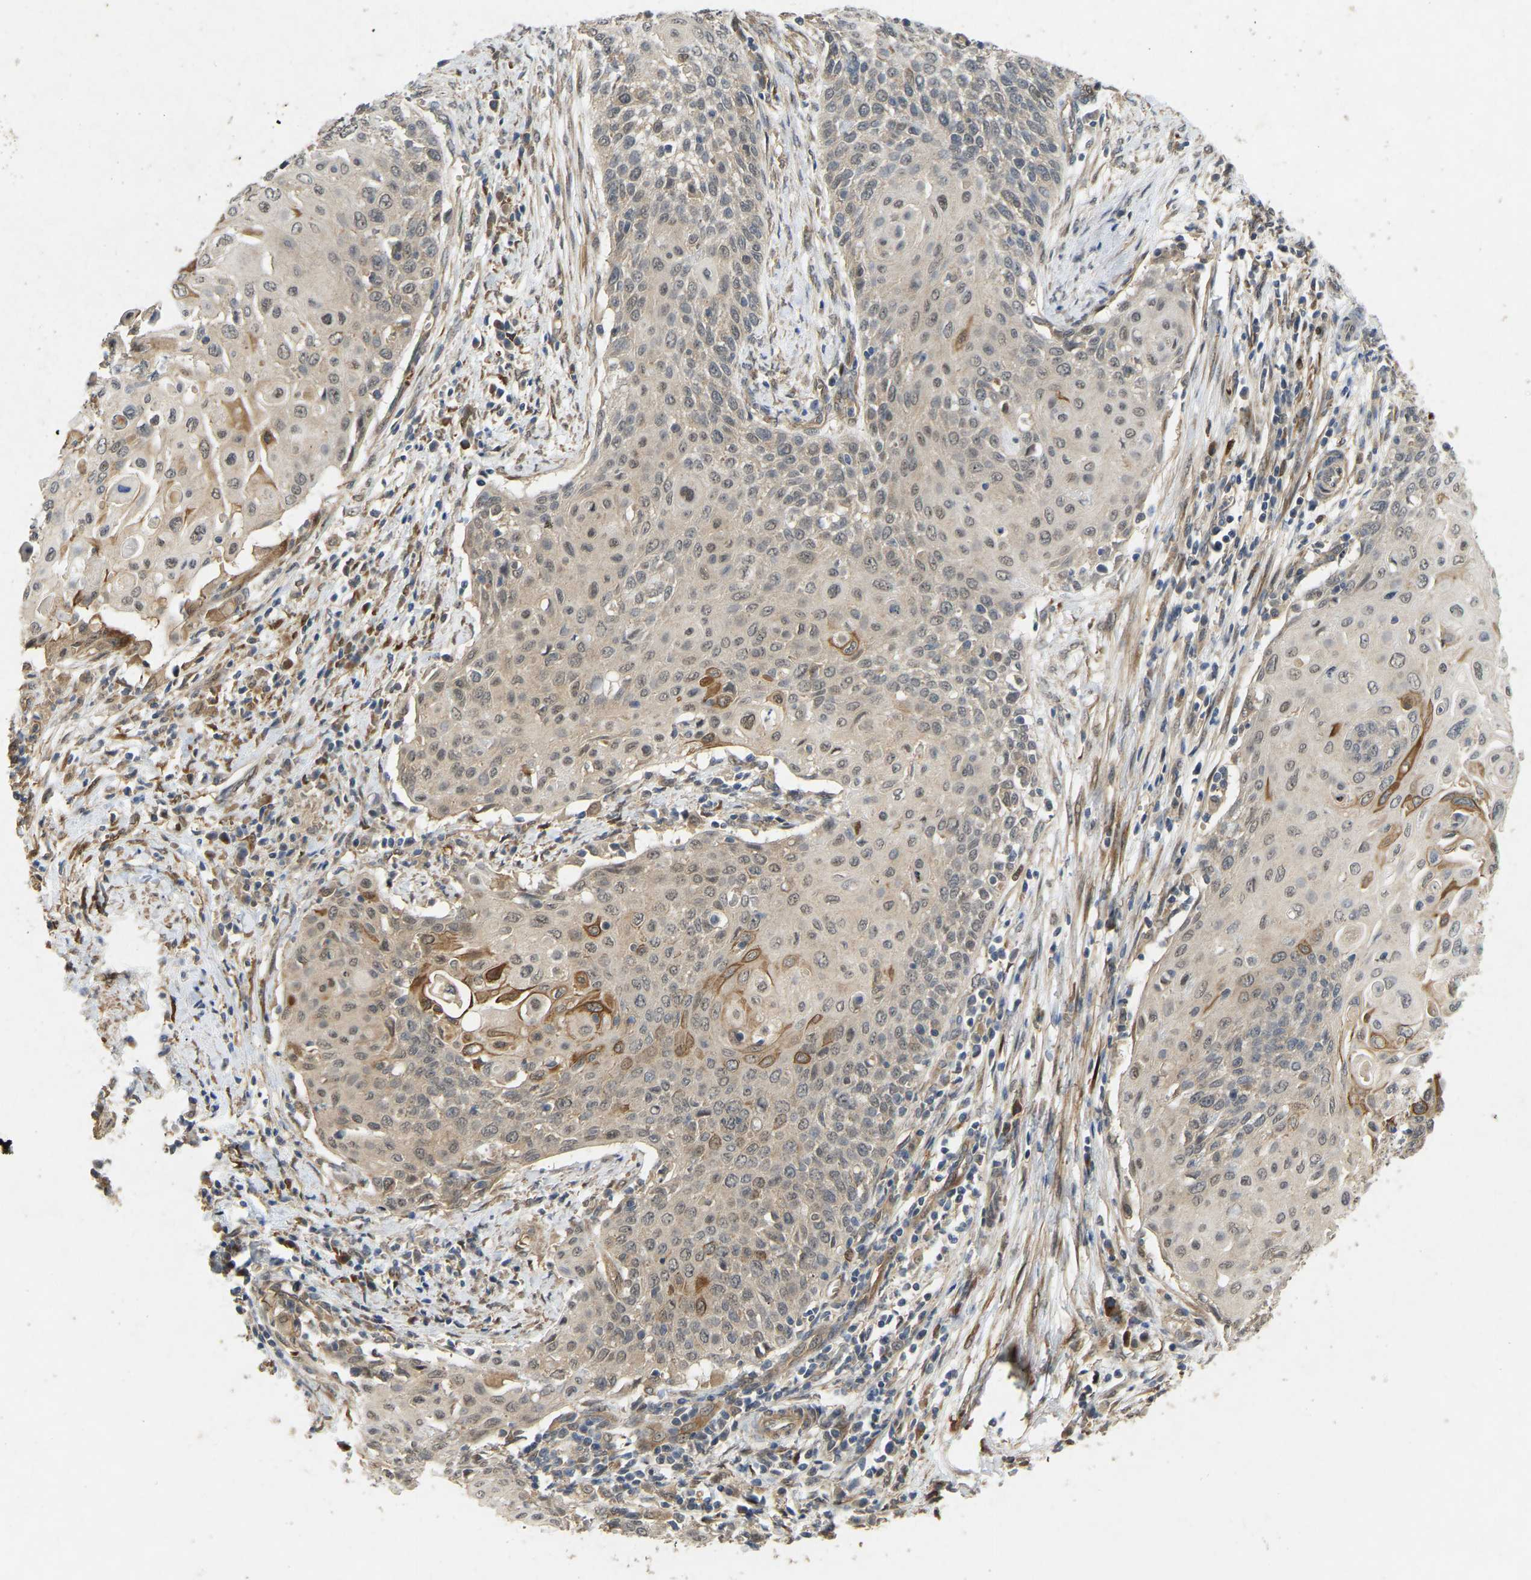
{"staining": {"intensity": "moderate", "quantity": "<25%", "location": "cytoplasmic/membranous,nuclear"}, "tissue": "cervical cancer", "cell_type": "Tumor cells", "image_type": "cancer", "snomed": [{"axis": "morphology", "description": "Squamous cell carcinoma, NOS"}, {"axis": "topography", "description": "Cervix"}], "caption": "Immunohistochemistry of cervical squamous cell carcinoma reveals low levels of moderate cytoplasmic/membranous and nuclear expression in about <25% of tumor cells.", "gene": "LIMK2", "patient": {"sex": "female", "age": 39}}